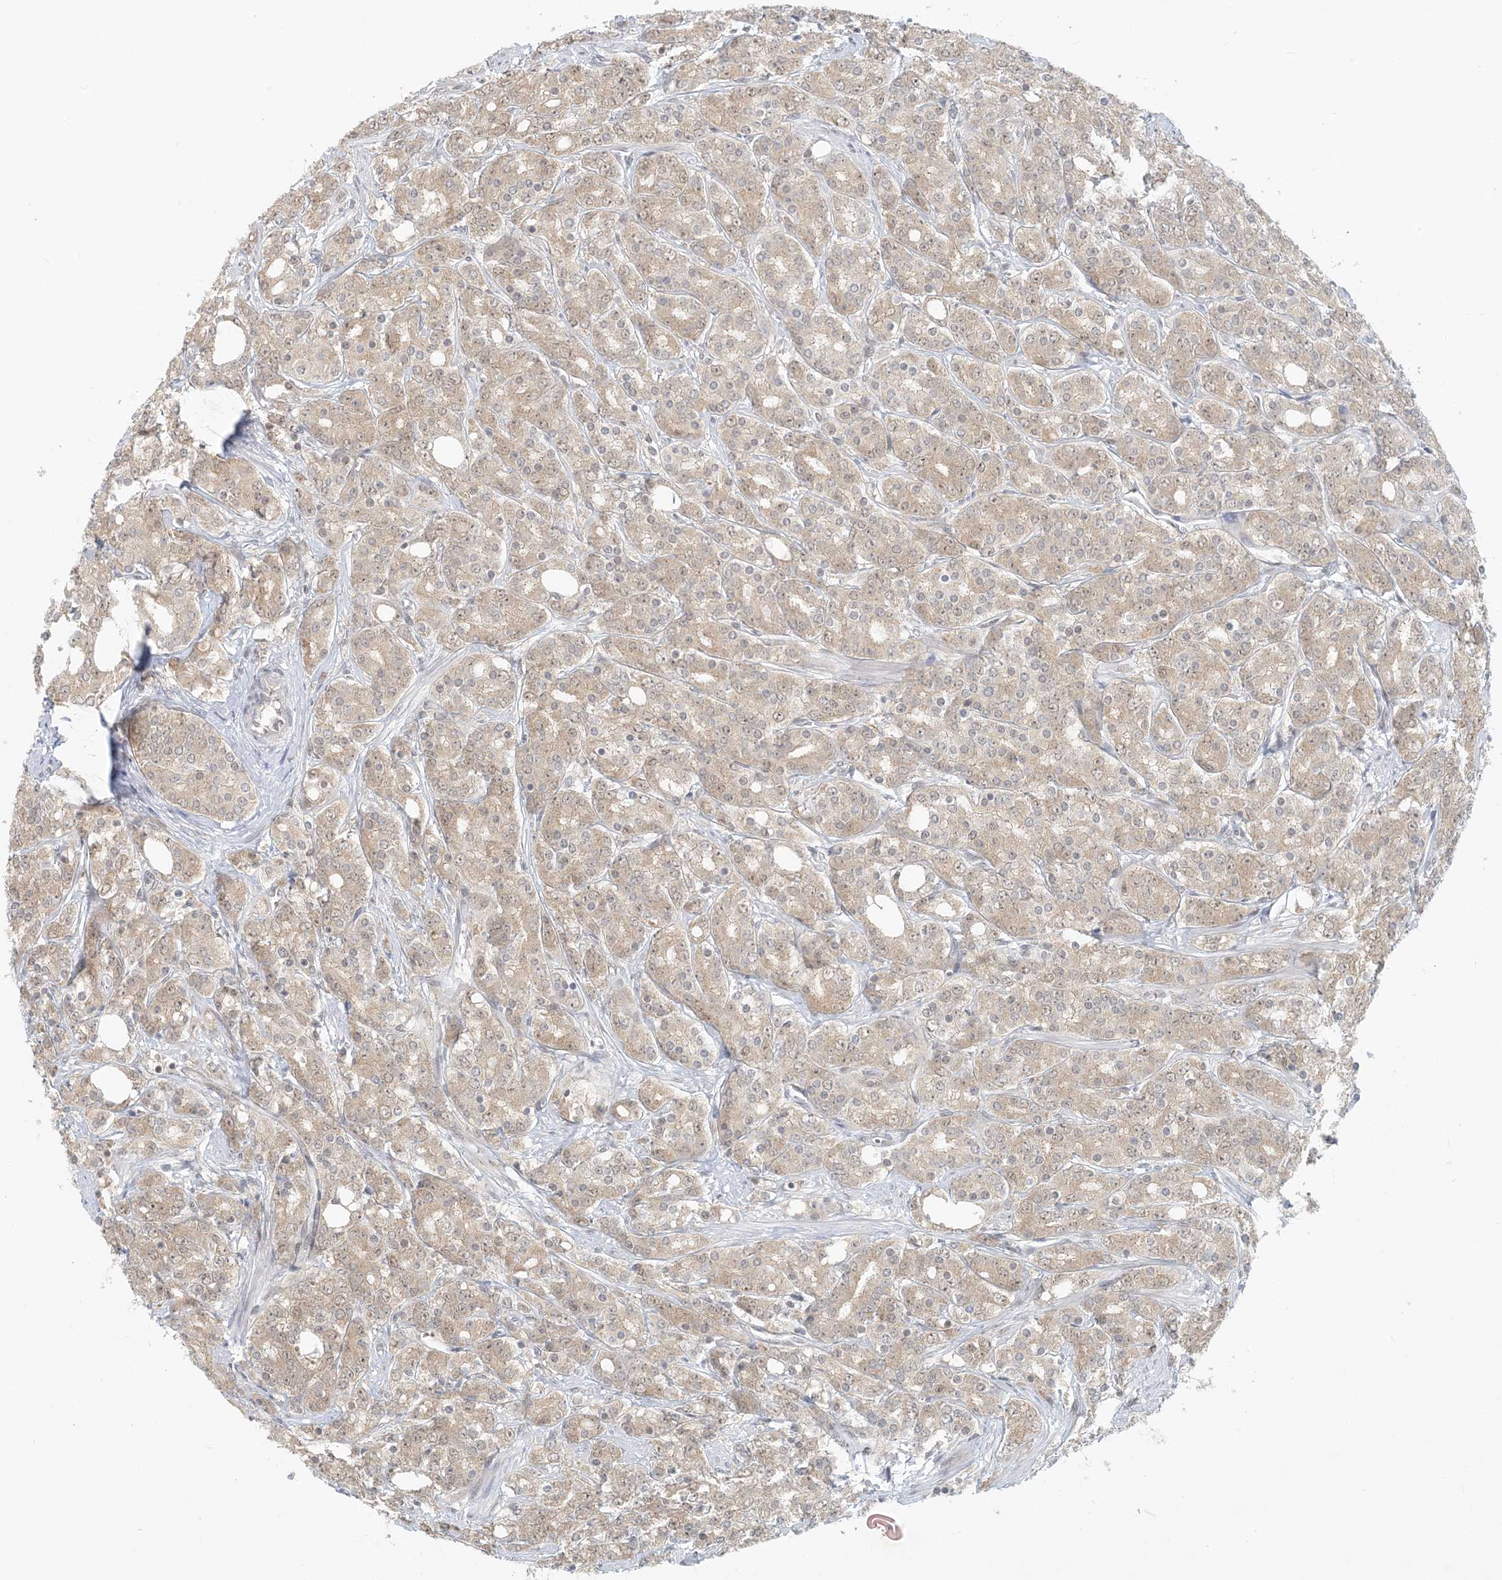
{"staining": {"intensity": "moderate", "quantity": ">75%", "location": "cytoplasmic/membranous"}, "tissue": "prostate cancer", "cell_type": "Tumor cells", "image_type": "cancer", "snomed": [{"axis": "morphology", "description": "Adenocarcinoma, High grade"}, {"axis": "topography", "description": "Prostate"}], "caption": "Immunohistochemical staining of human prostate adenocarcinoma (high-grade) reveals medium levels of moderate cytoplasmic/membranous staining in about >75% of tumor cells.", "gene": "OBI1", "patient": {"sex": "male", "age": 62}}